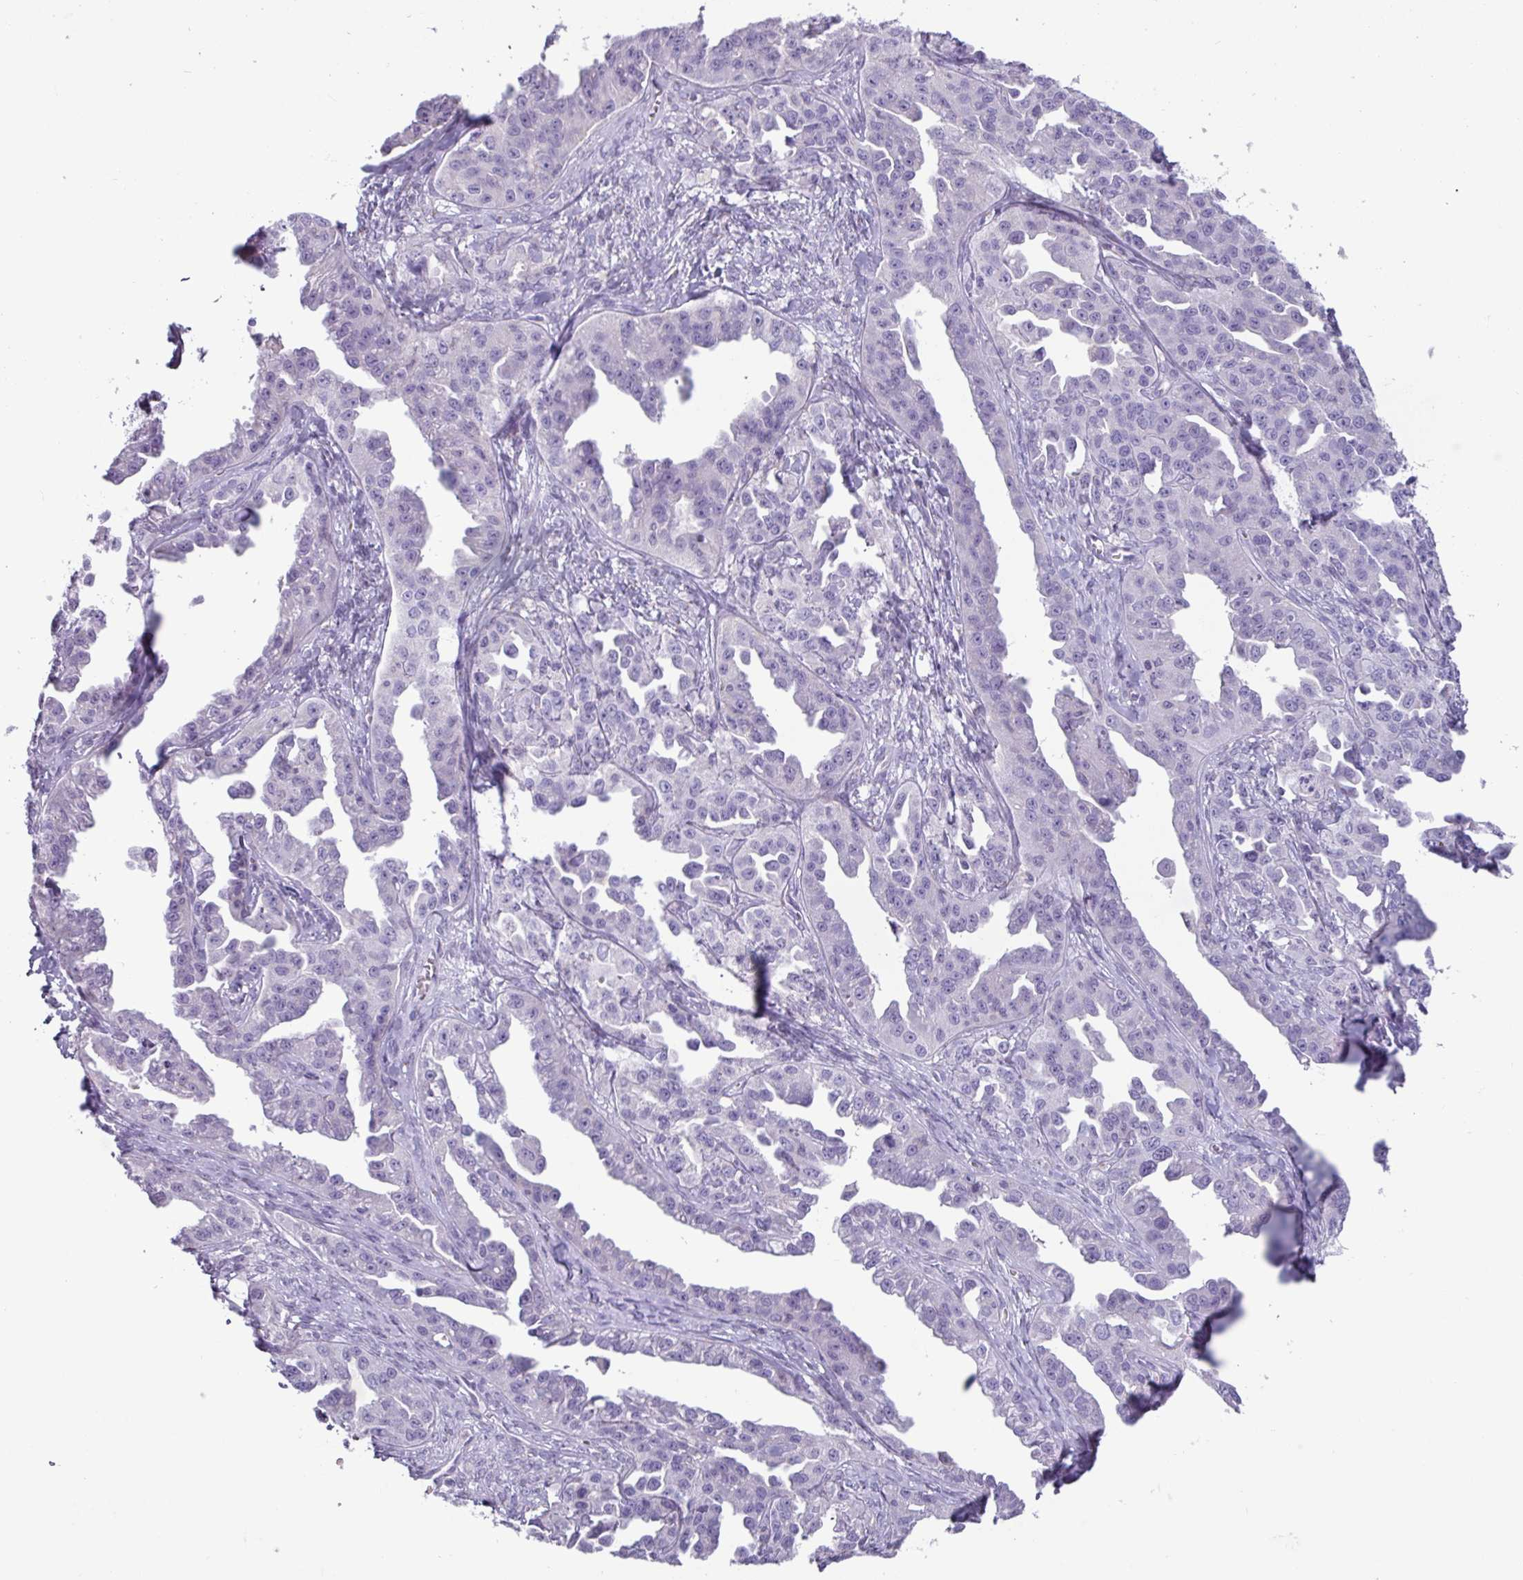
{"staining": {"intensity": "negative", "quantity": "none", "location": "none"}, "tissue": "ovarian cancer", "cell_type": "Tumor cells", "image_type": "cancer", "snomed": [{"axis": "morphology", "description": "Cystadenocarcinoma, serous, NOS"}, {"axis": "topography", "description": "Ovary"}], "caption": "Tumor cells are negative for brown protein staining in serous cystadenocarcinoma (ovarian). (Immunohistochemistry, brightfield microscopy, high magnification).", "gene": "ADGRE1", "patient": {"sex": "female", "age": 75}}